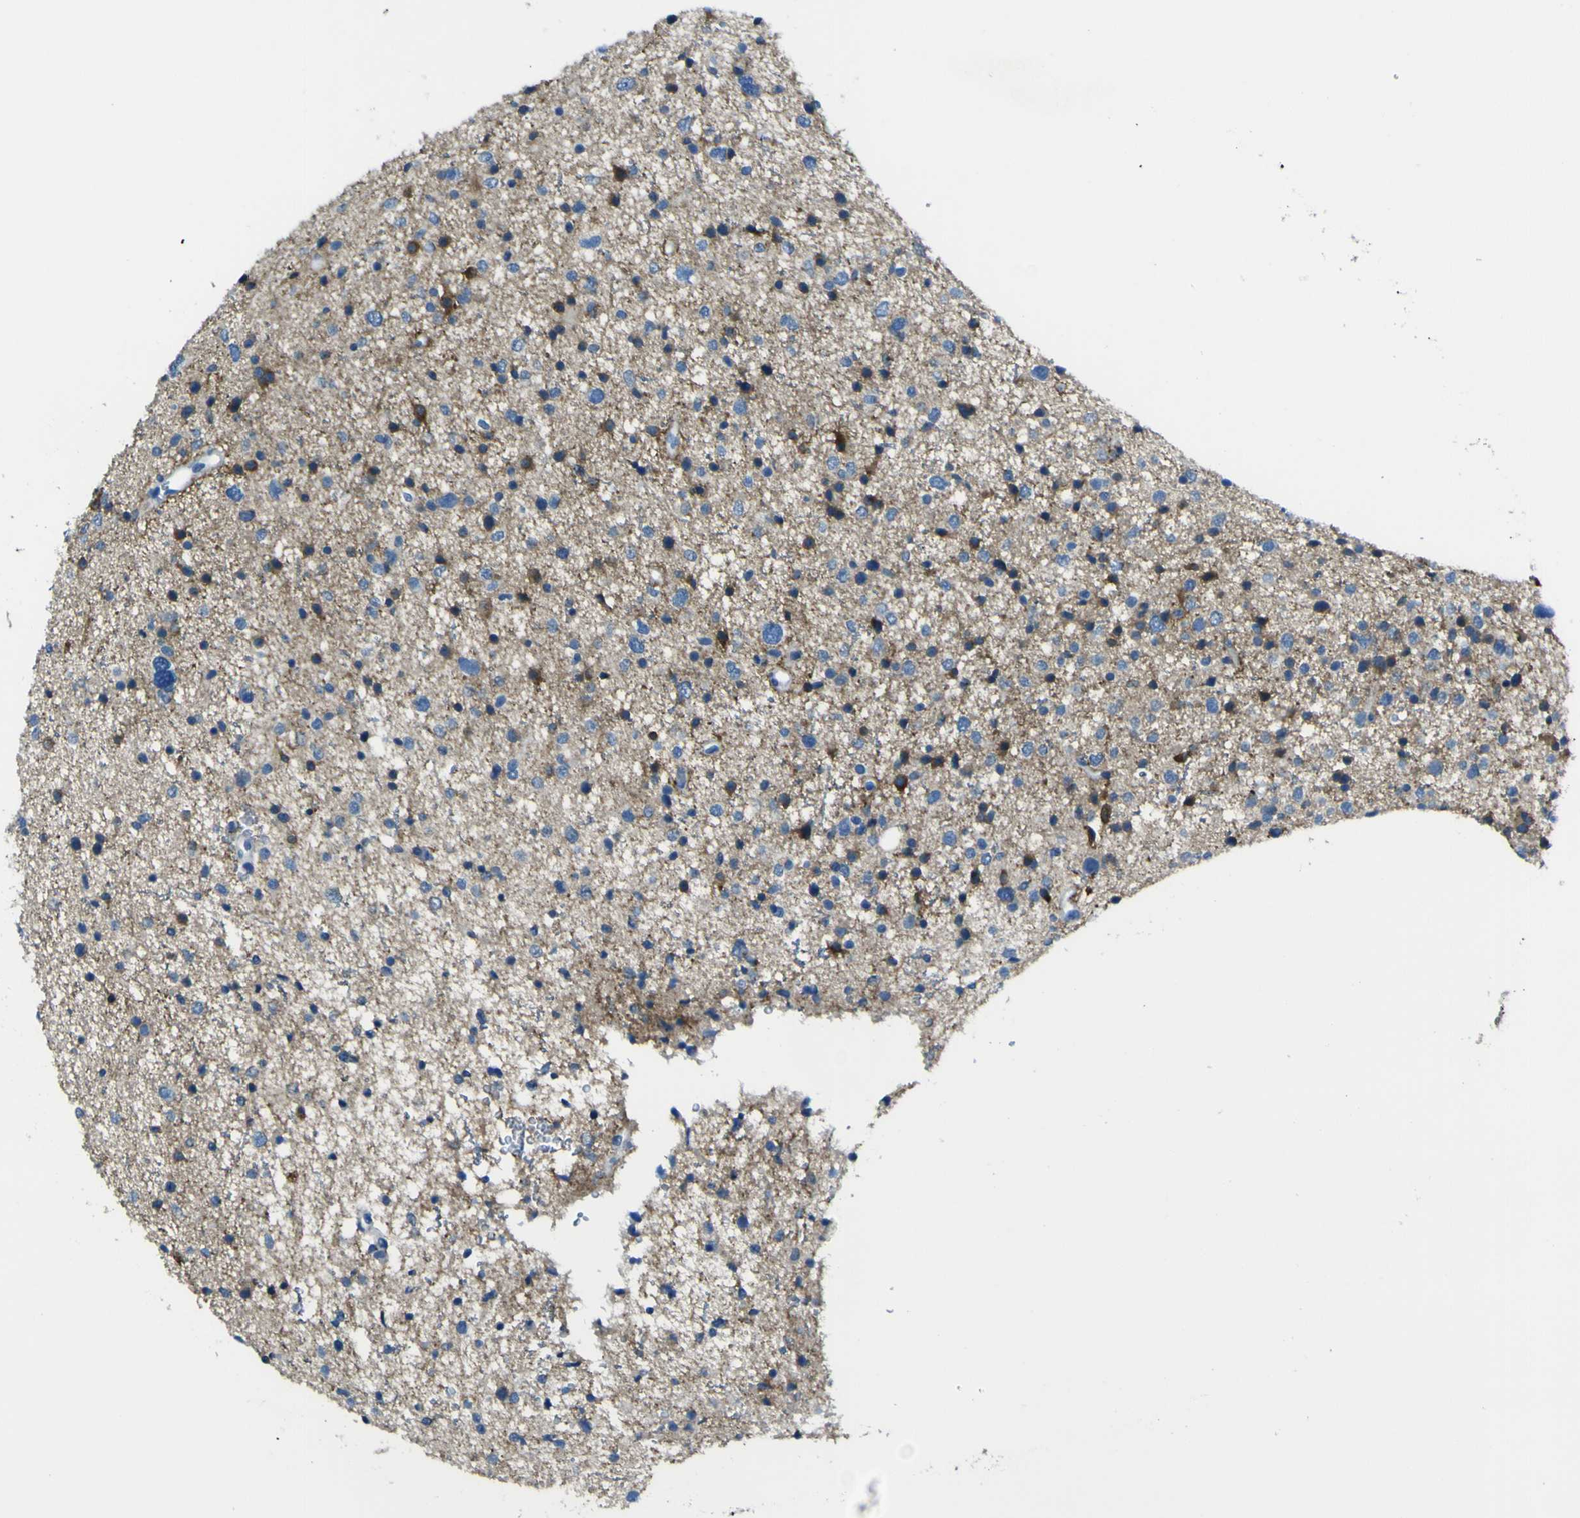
{"staining": {"intensity": "negative", "quantity": "none", "location": "none"}, "tissue": "glioma", "cell_type": "Tumor cells", "image_type": "cancer", "snomed": [{"axis": "morphology", "description": "Glioma, malignant, Low grade"}, {"axis": "topography", "description": "Brain"}], "caption": "IHC of human glioma displays no staining in tumor cells. Brightfield microscopy of immunohistochemistry stained with DAB (3,3'-diaminobenzidine) (brown) and hematoxylin (blue), captured at high magnification.", "gene": "PHKG1", "patient": {"sex": "female", "age": 37}}